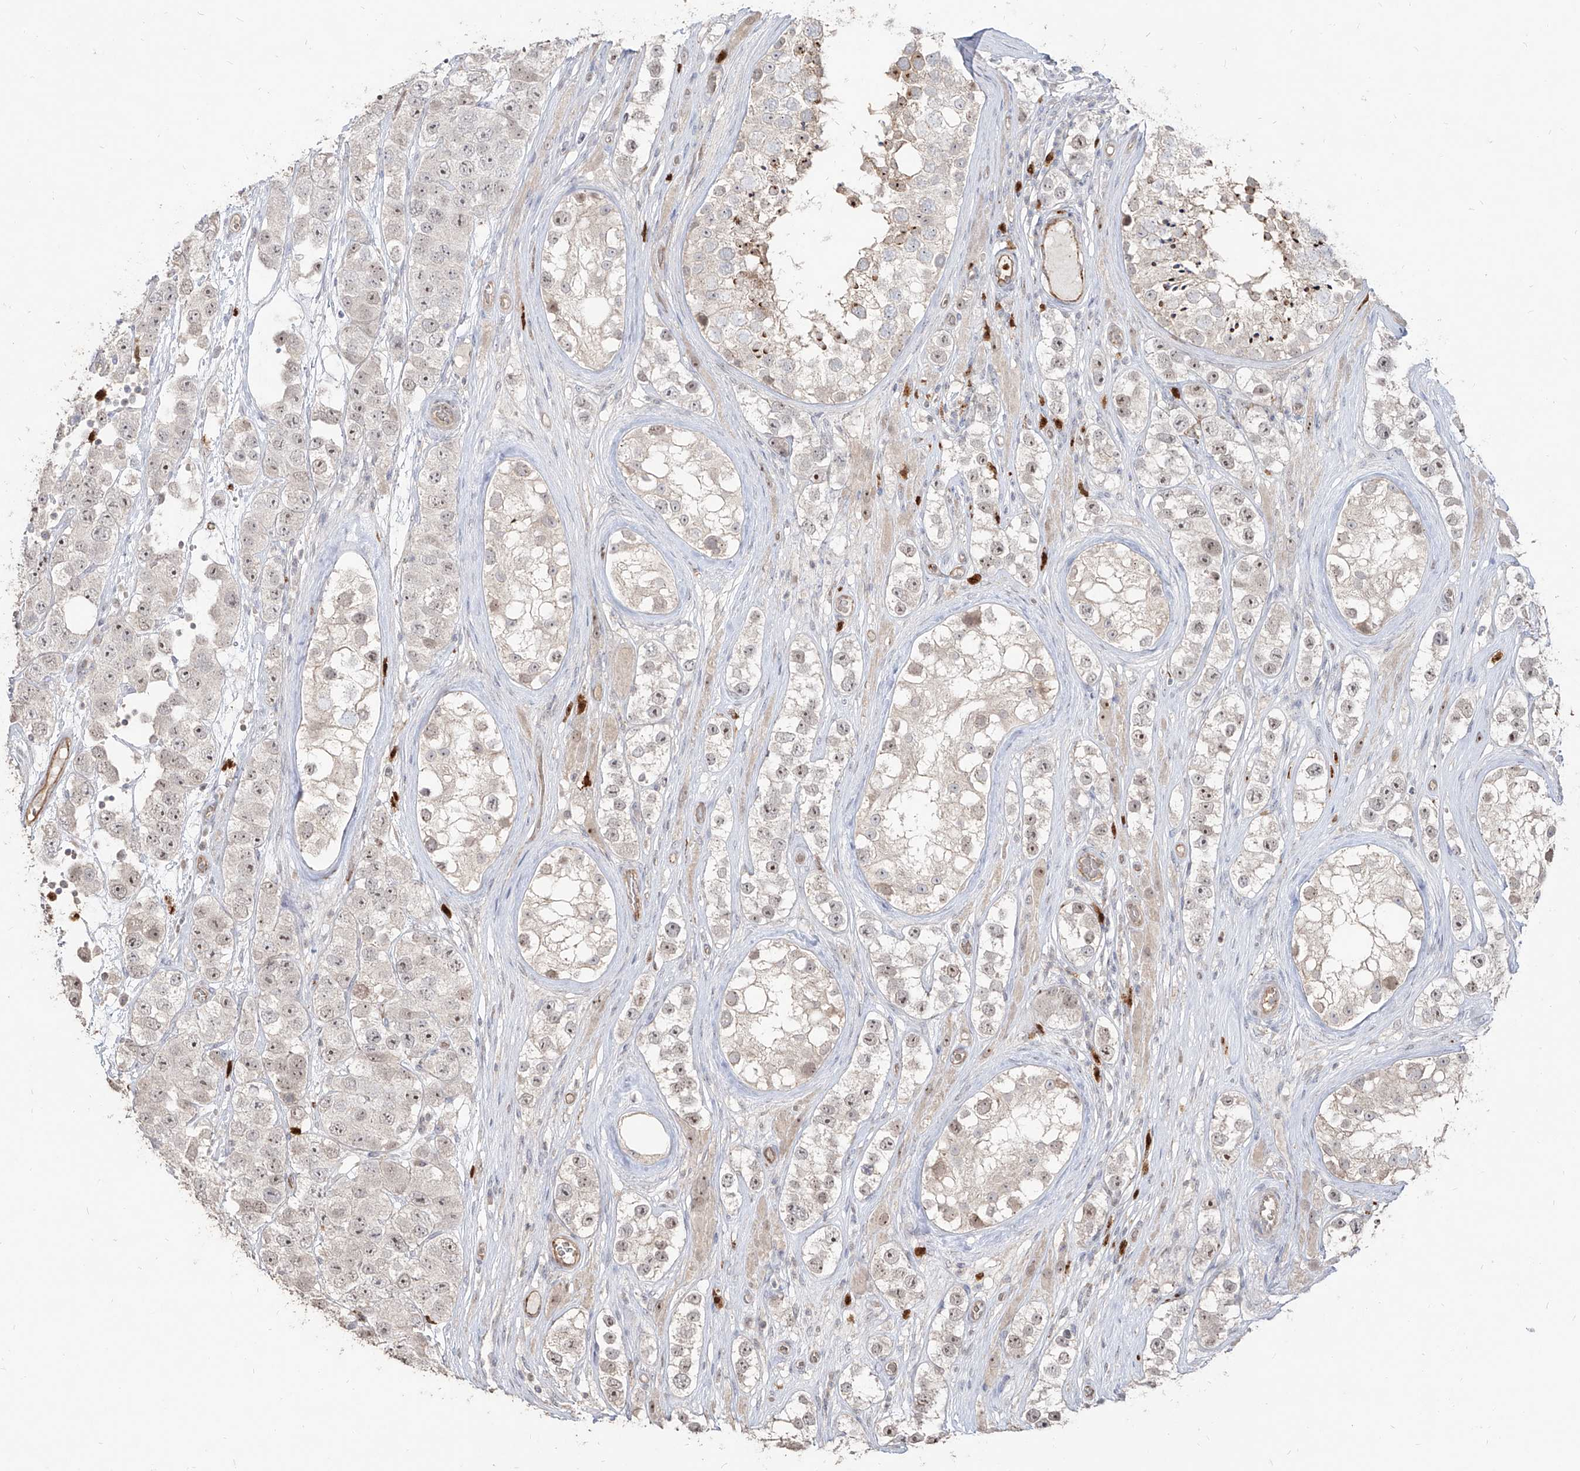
{"staining": {"intensity": "weak", "quantity": "<25%", "location": "nuclear"}, "tissue": "testis cancer", "cell_type": "Tumor cells", "image_type": "cancer", "snomed": [{"axis": "morphology", "description": "Seminoma, NOS"}, {"axis": "topography", "description": "Testis"}], "caption": "IHC micrograph of neoplastic tissue: testis seminoma stained with DAB displays no significant protein staining in tumor cells. The staining was performed using DAB to visualize the protein expression in brown, while the nuclei were stained in blue with hematoxylin (Magnification: 20x).", "gene": "ZNF227", "patient": {"sex": "male", "age": 28}}